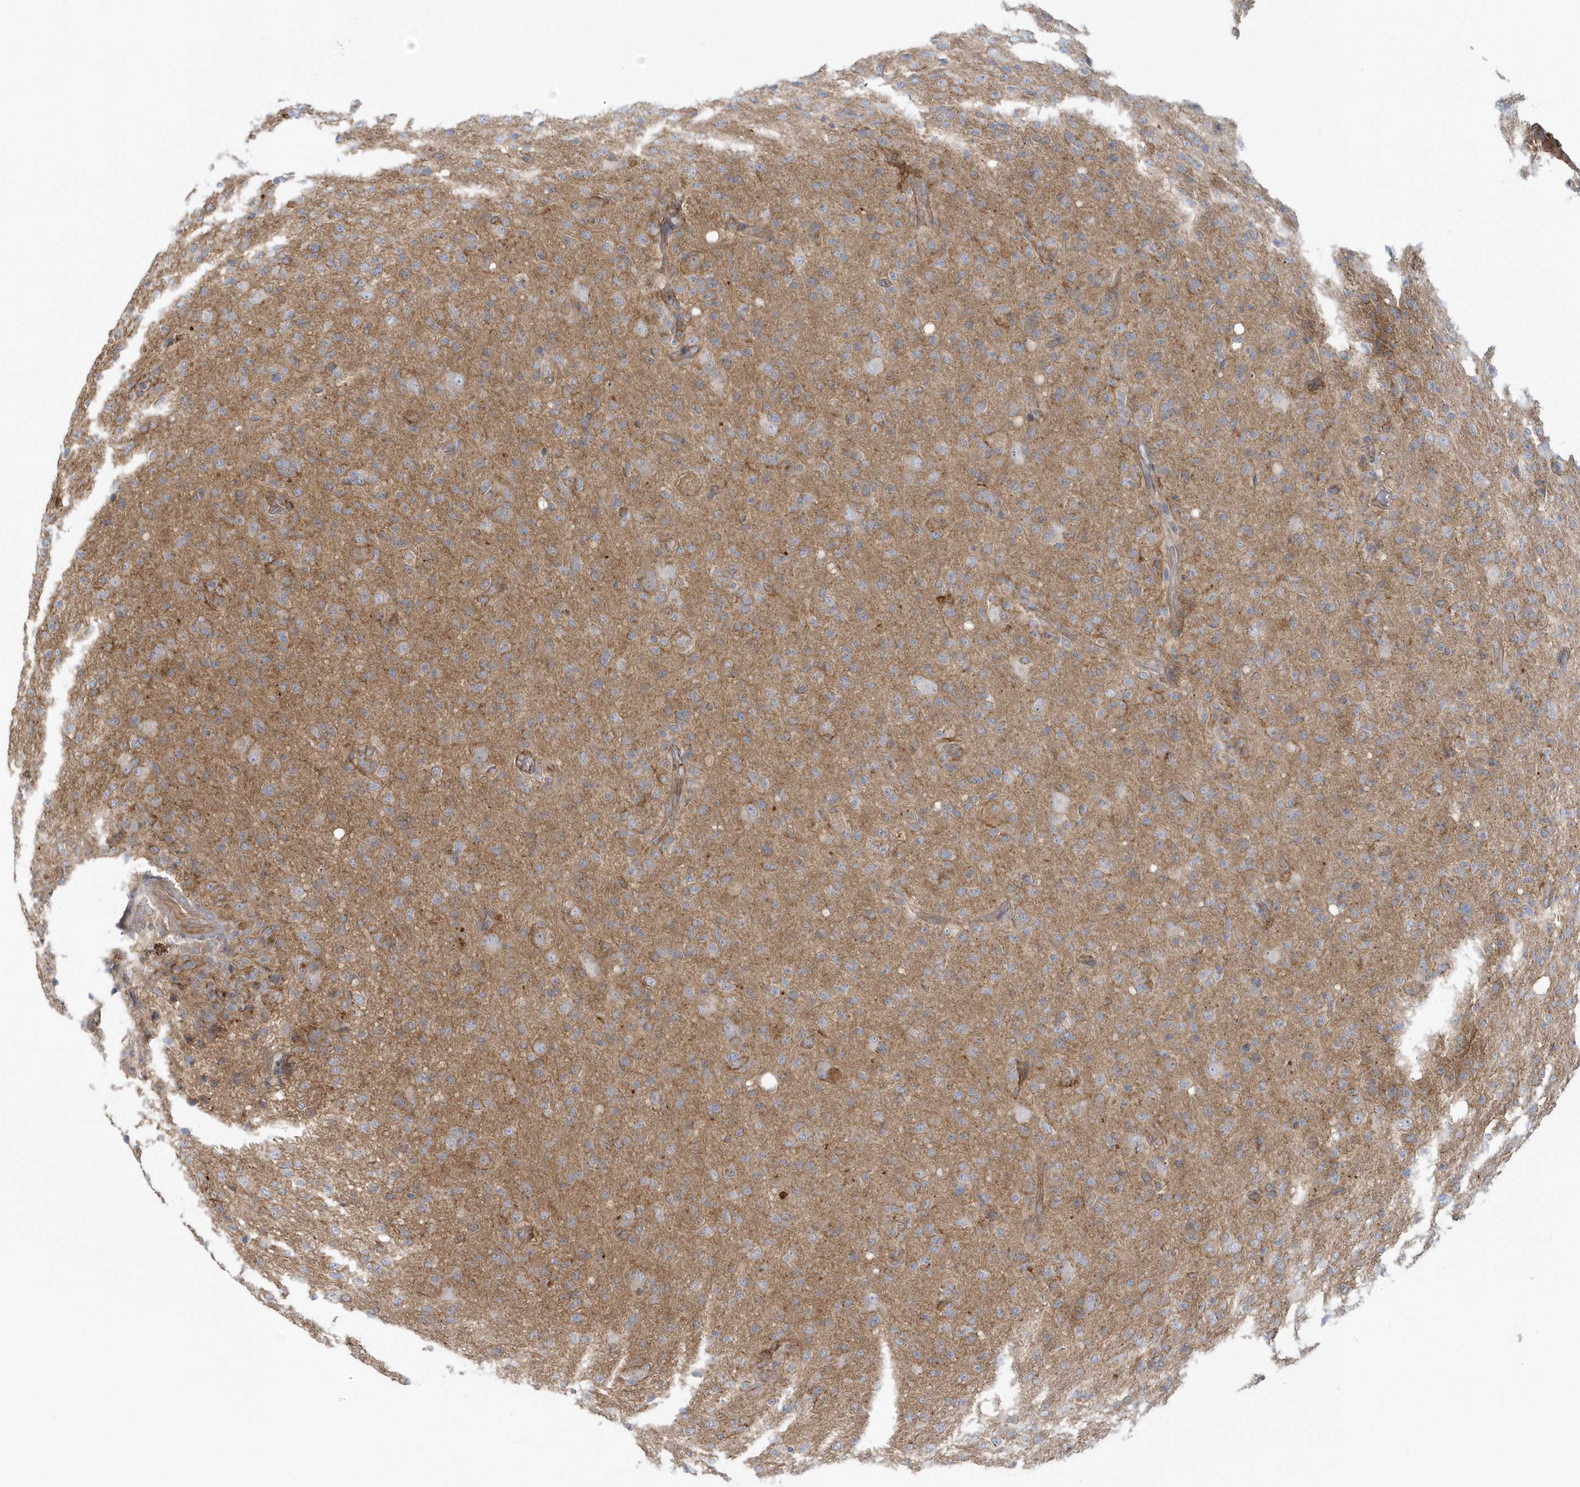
{"staining": {"intensity": "negative", "quantity": "none", "location": "none"}, "tissue": "glioma", "cell_type": "Tumor cells", "image_type": "cancer", "snomed": [{"axis": "morphology", "description": "Glioma, malignant, High grade"}, {"axis": "topography", "description": "Brain"}], "caption": "Malignant high-grade glioma stained for a protein using IHC demonstrates no expression tumor cells.", "gene": "RAI14", "patient": {"sex": "female", "age": 57}}